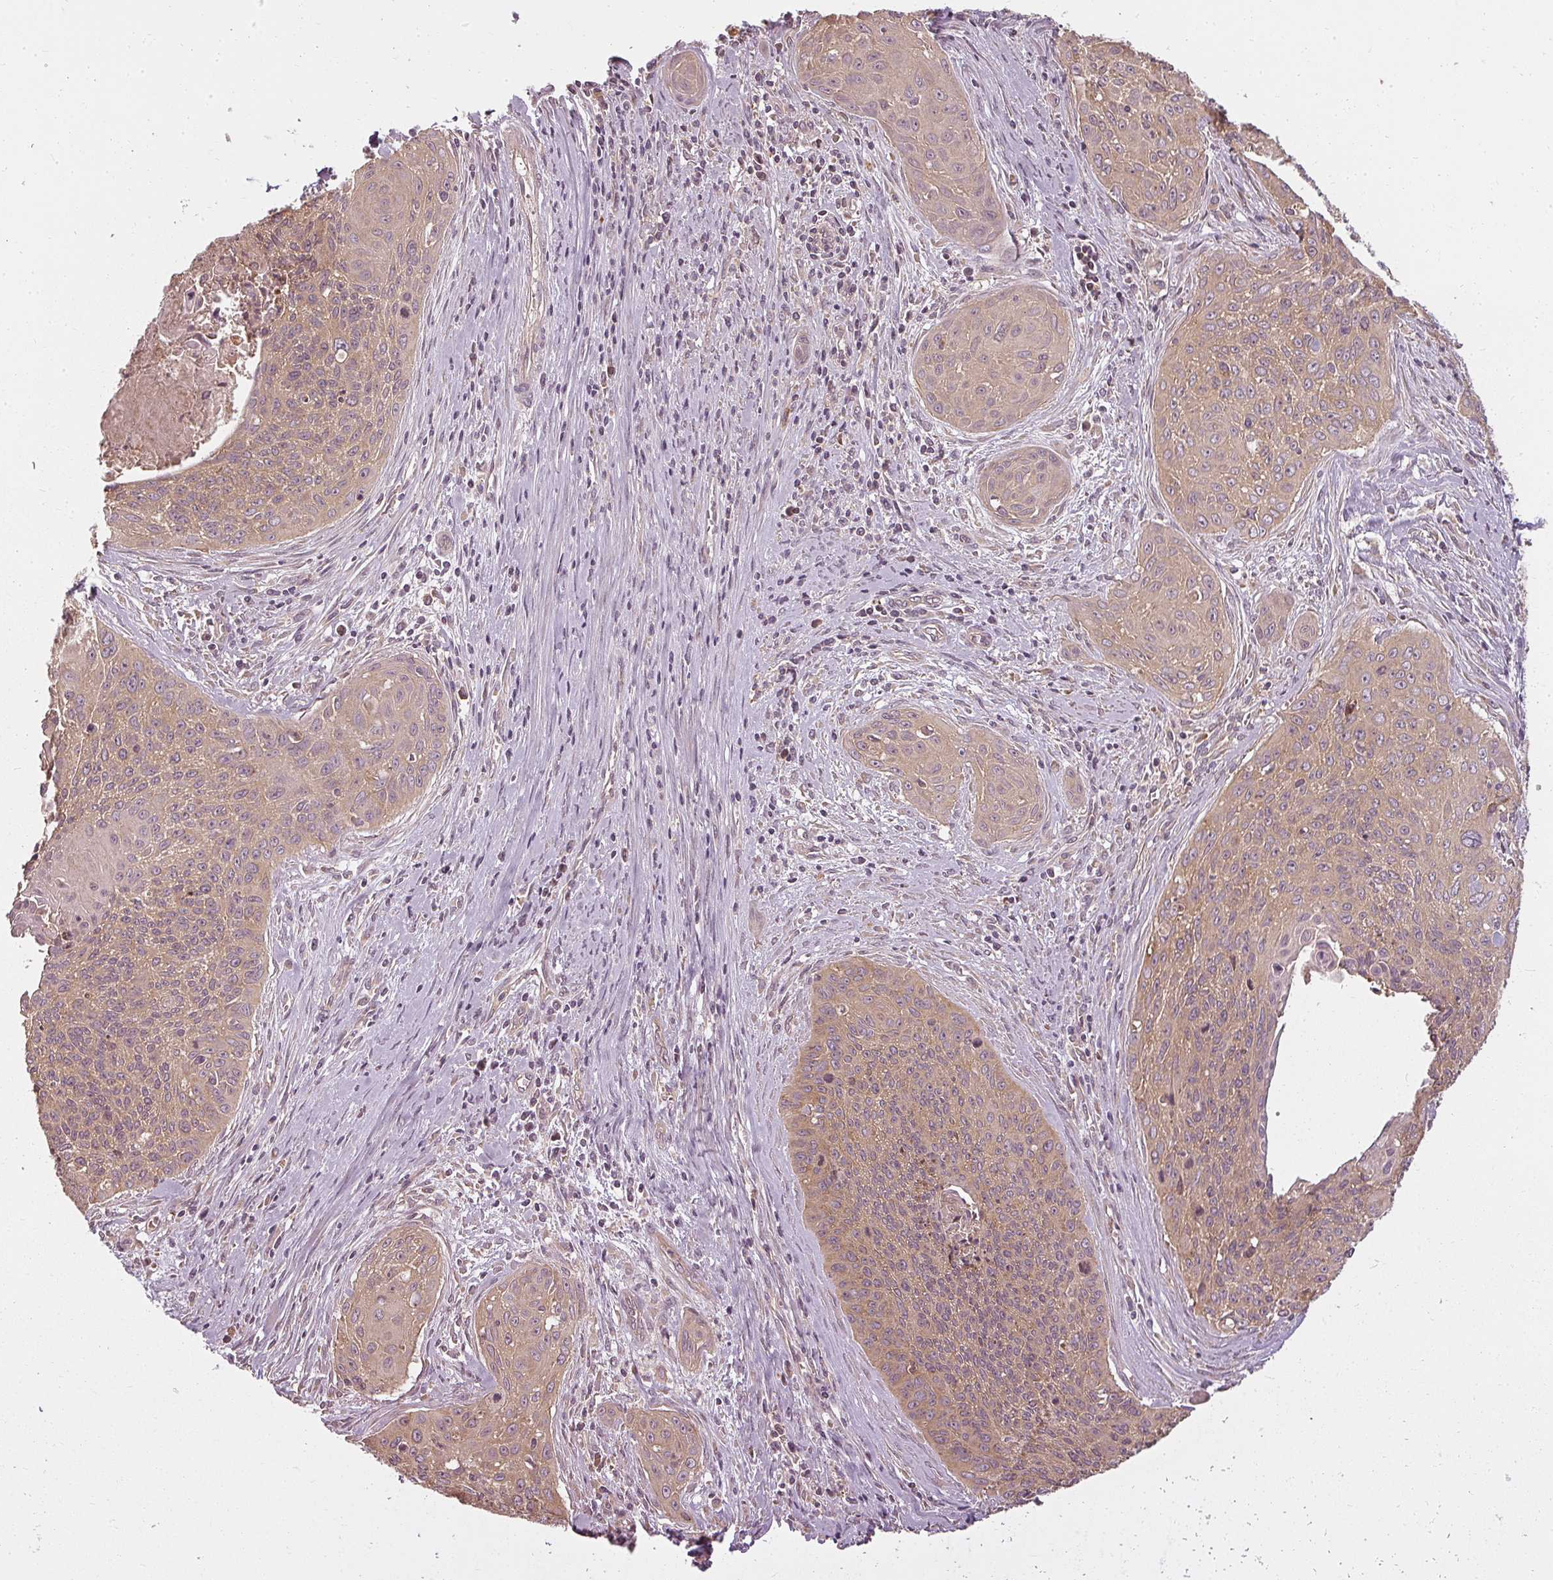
{"staining": {"intensity": "weak", "quantity": ">75%", "location": "cytoplasmic/membranous"}, "tissue": "cervical cancer", "cell_type": "Tumor cells", "image_type": "cancer", "snomed": [{"axis": "morphology", "description": "Squamous cell carcinoma, NOS"}, {"axis": "topography", "description": "Cervix"}], "caption": "Cervical cancer (squamous cell carcinoma) was stained to show a protein in brown. There is low levels of weak cytoplasmic/membranous positivity in approximately >75% of tumor cells.", "gene": "RPL24", "patient": {"sex": "female", "age": 55}}